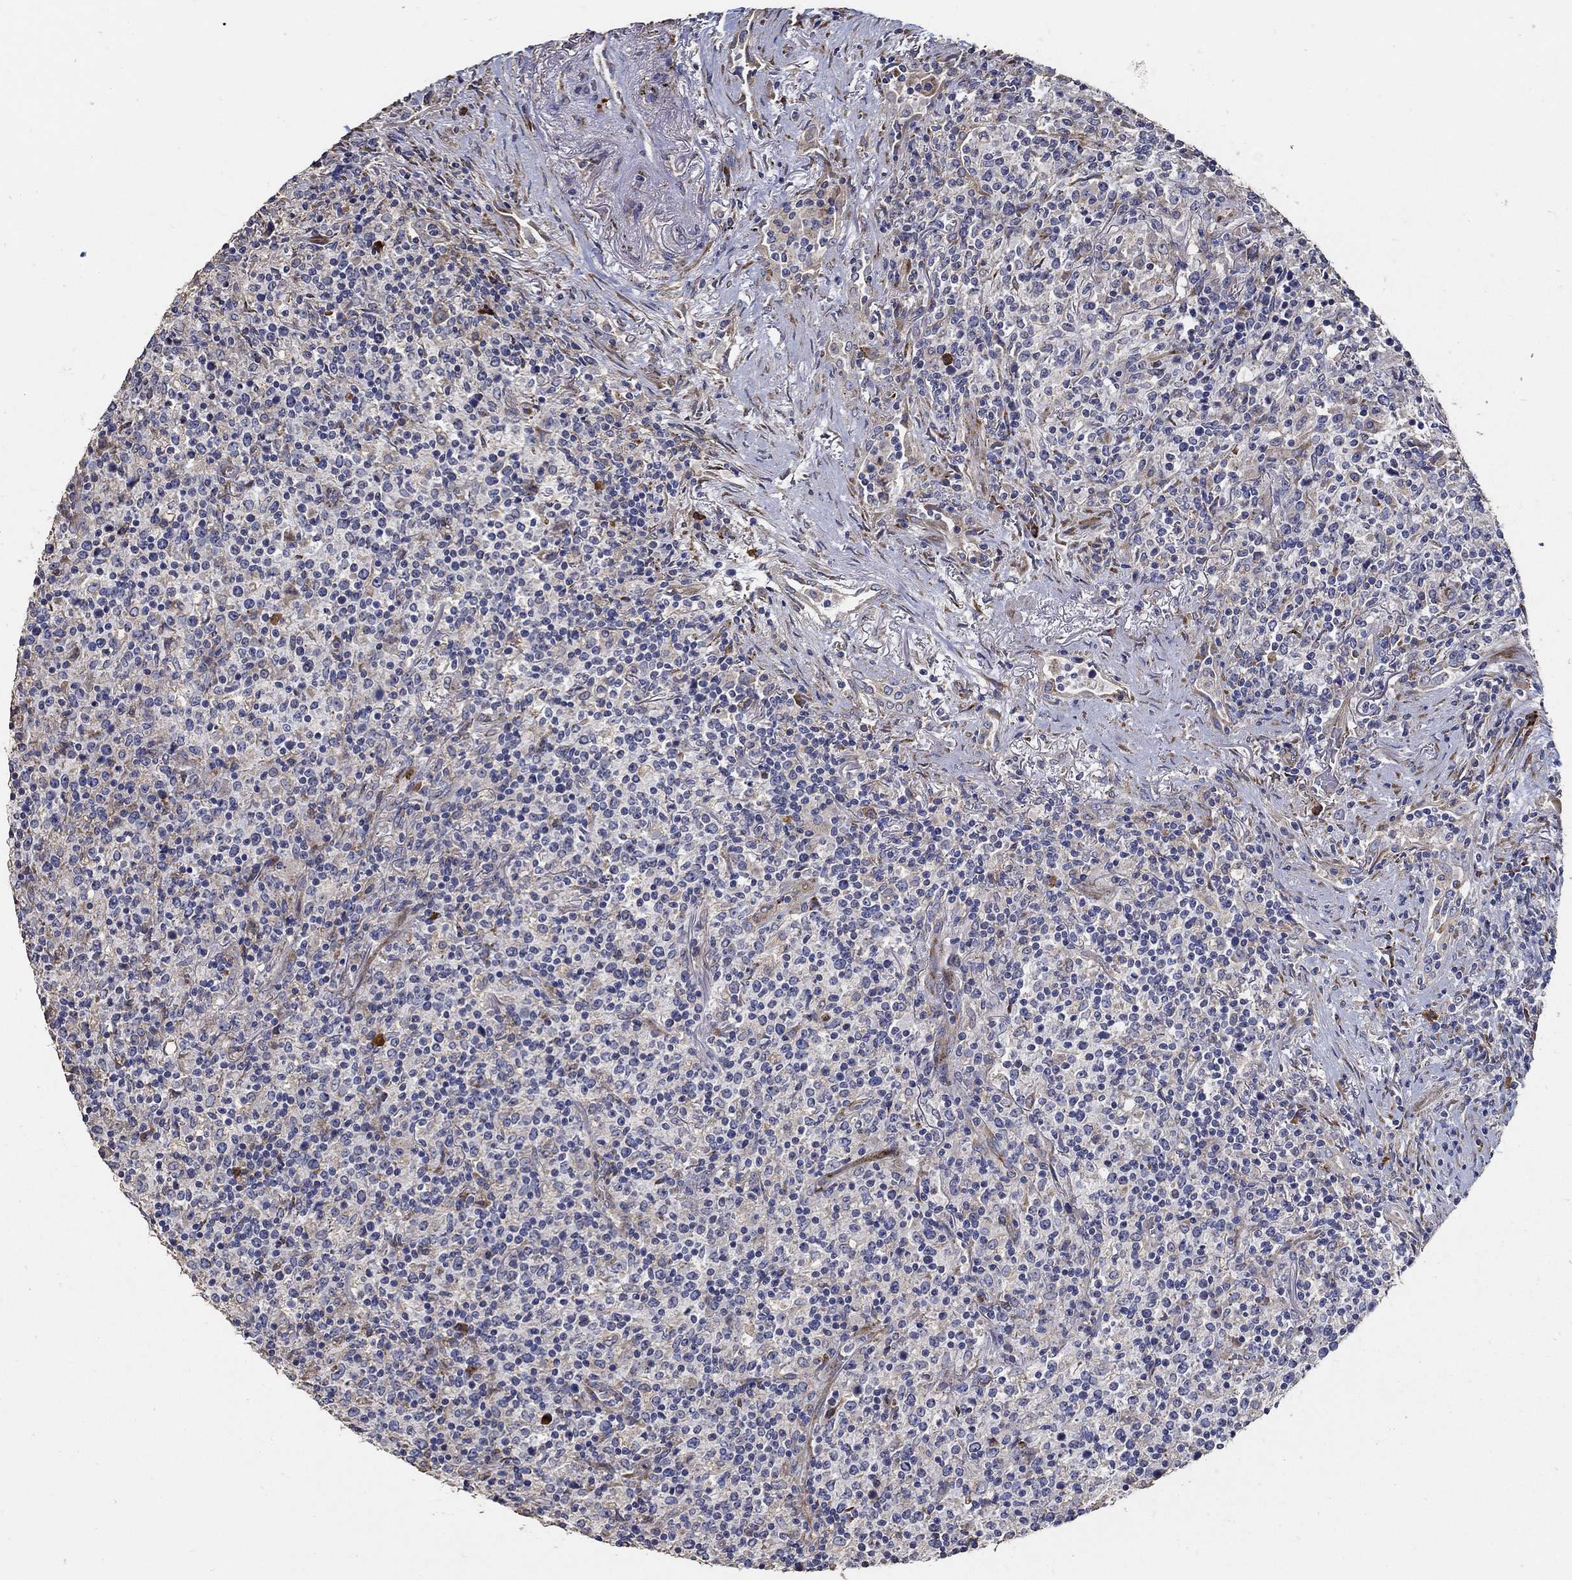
{"staining": {"intensity": "negative", "quantity": "none", "location": "none"}, "tissue": "lymphoma", "cell_type": "Tumor cells", "image_type": "cancer", "snomed": [{"axis": "morphology", "description": "Malignant lymphoma, non-Hodgkin's type, High grade"}, {"axis": "topography", "description": "Lung"}], "caption": "Immunohistochemistry image of lymphoma stained for a protein (brown), which demonstrates no staining in tumor cells.", "gene": "EMILIN3", "patient": {"sex": "male", "age": 79}}